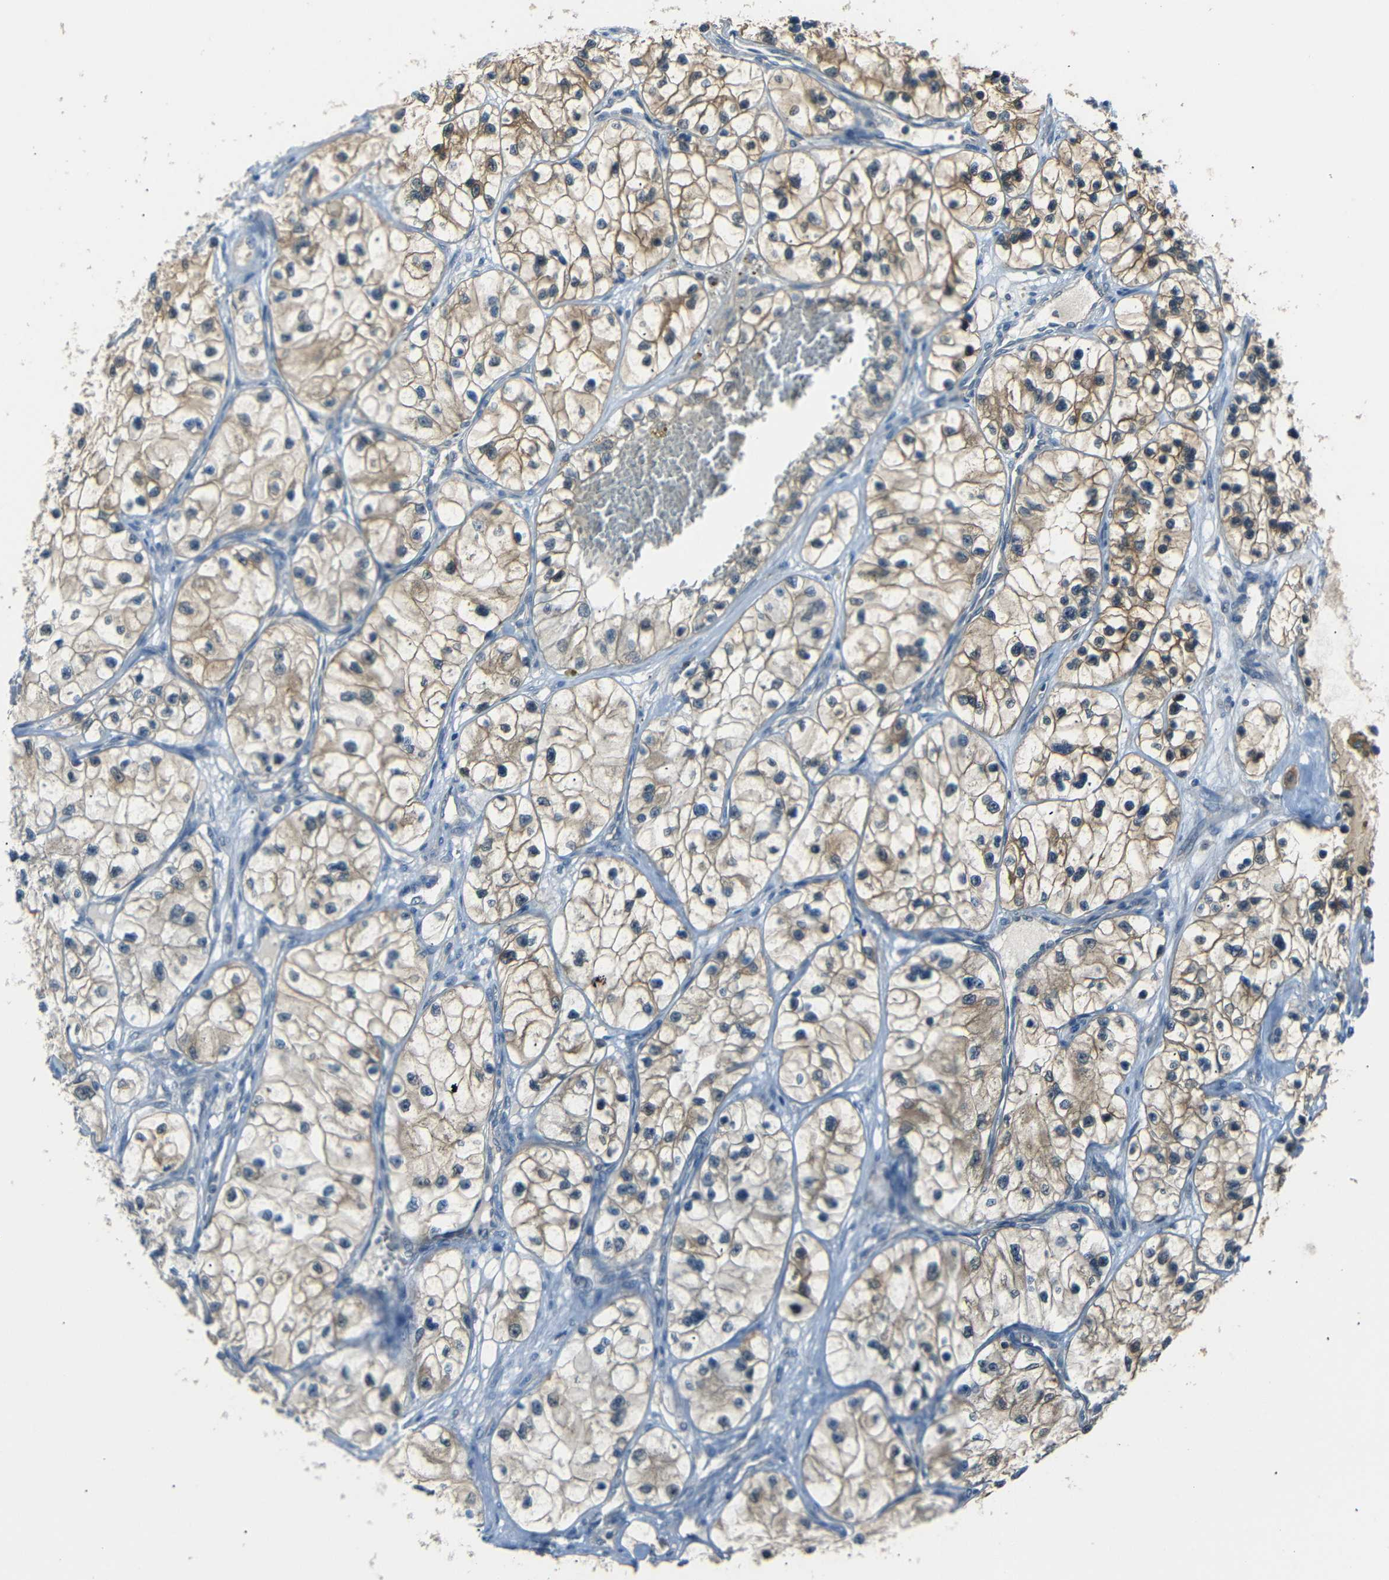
{"staining": {"intensity": "weak", "quantity": ">75%", "location": "cytoplasmic/membranous"}, "tissue": "renal cancer", "cell_type": "Tumor cells", "image_type": "cancer", "snomed": [{"axis": "morphology", "description": "Adenocarcinoma, NOS"}, {"axis": "topography", "description": "Kidney"}], "caption": "The immunohistochemical stain labels weak cytoplasmic/membranous staining in tumor cells of renal cancer (adenocarcinoma) tissue.", "gene": "SFN", "patient": {"sex": "female", "age": 57}}